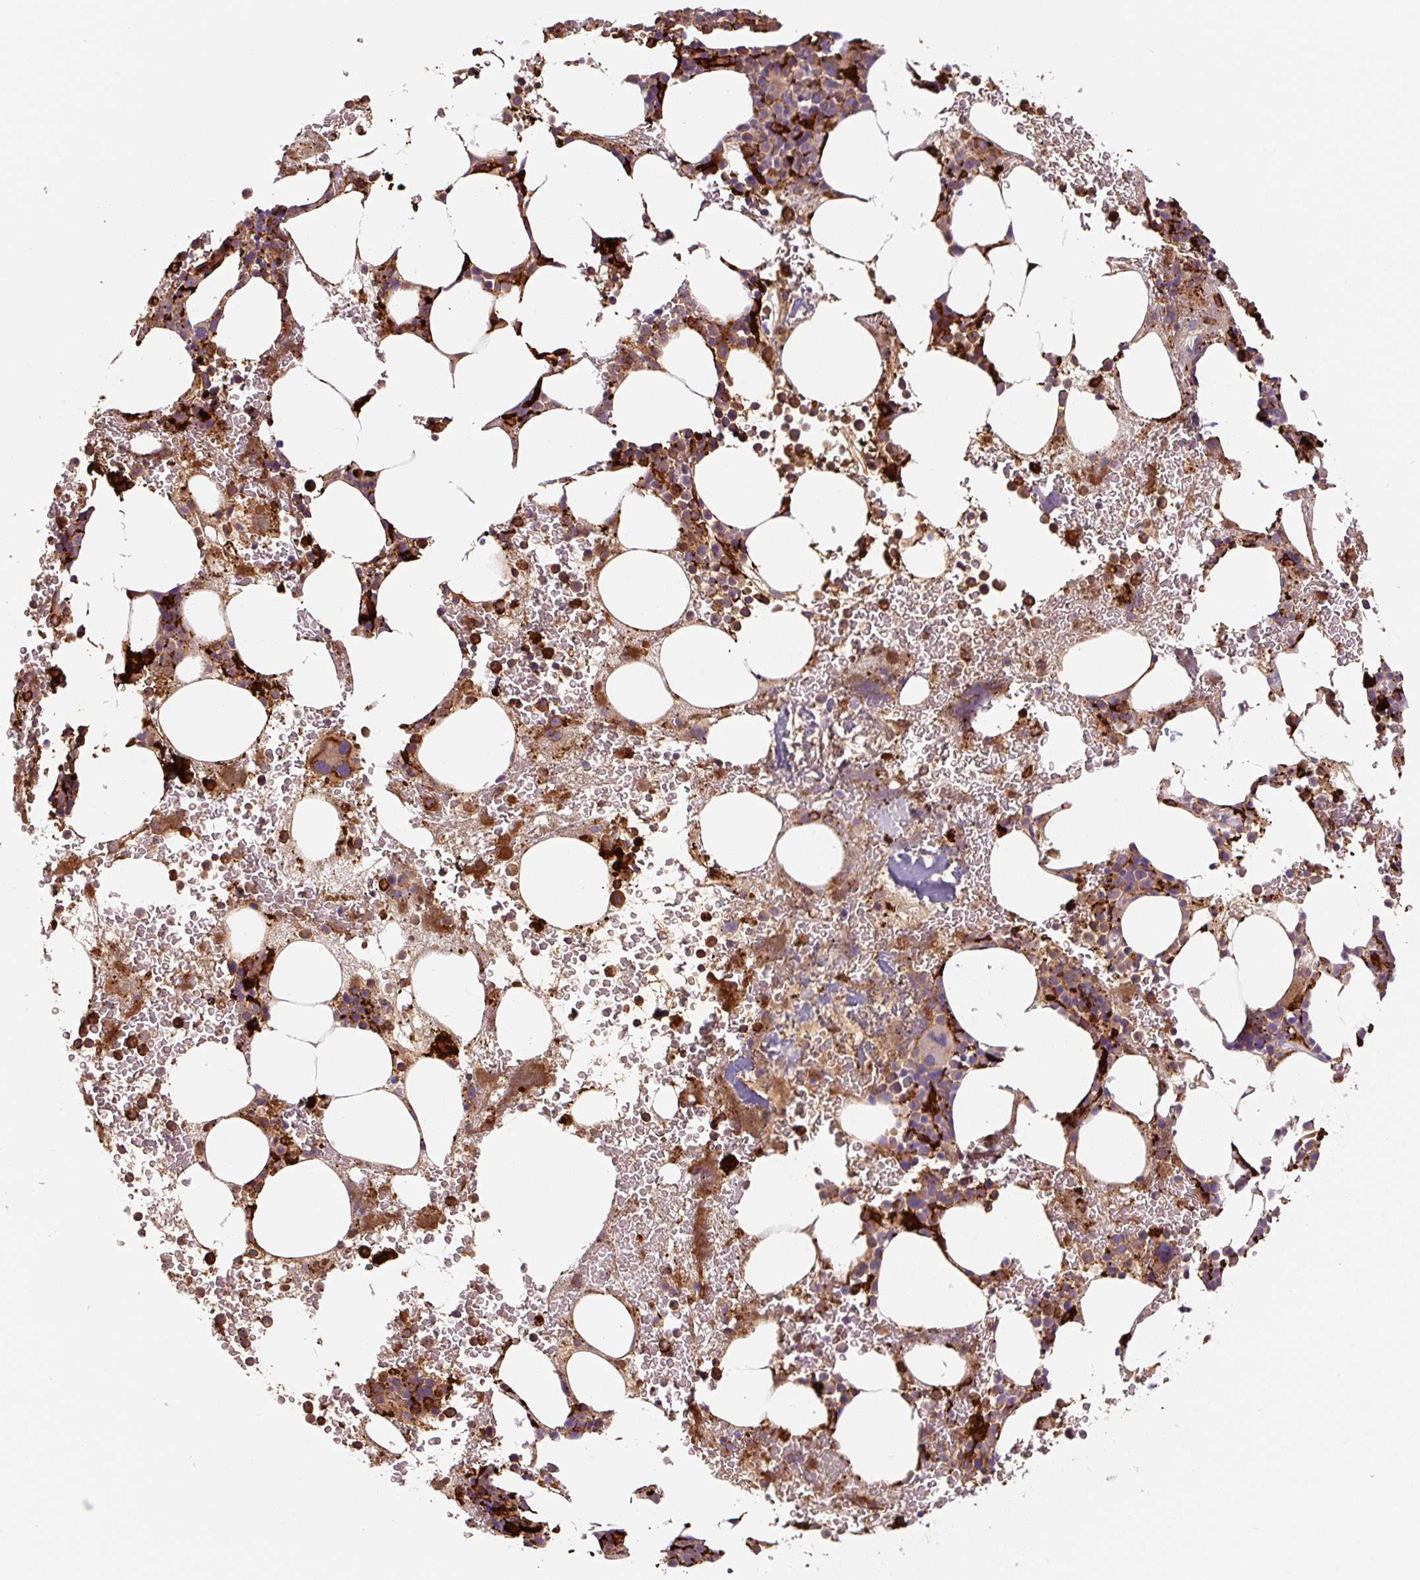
{"staining": {"intensity": "strong", "quantity": "25%-75%", "location": "cytoplasmic/membranous"}, "tissue": "bone marrow", "cell_type": "Hematopoietic cells", "image_type": "normal", "snomed": [{"axis": "morphology", "description": "Normal tissue, NOS"}, {"axis": "topography", "description": "Bone marrow"}], "caption": "Bone marrow stained with IHC shows strong cytoplasmic/membranous expression in approximately 25%-75% of hematopoietic cells.", "gene": "FUT10", "patient": {"sex": "male", "age": 62}}